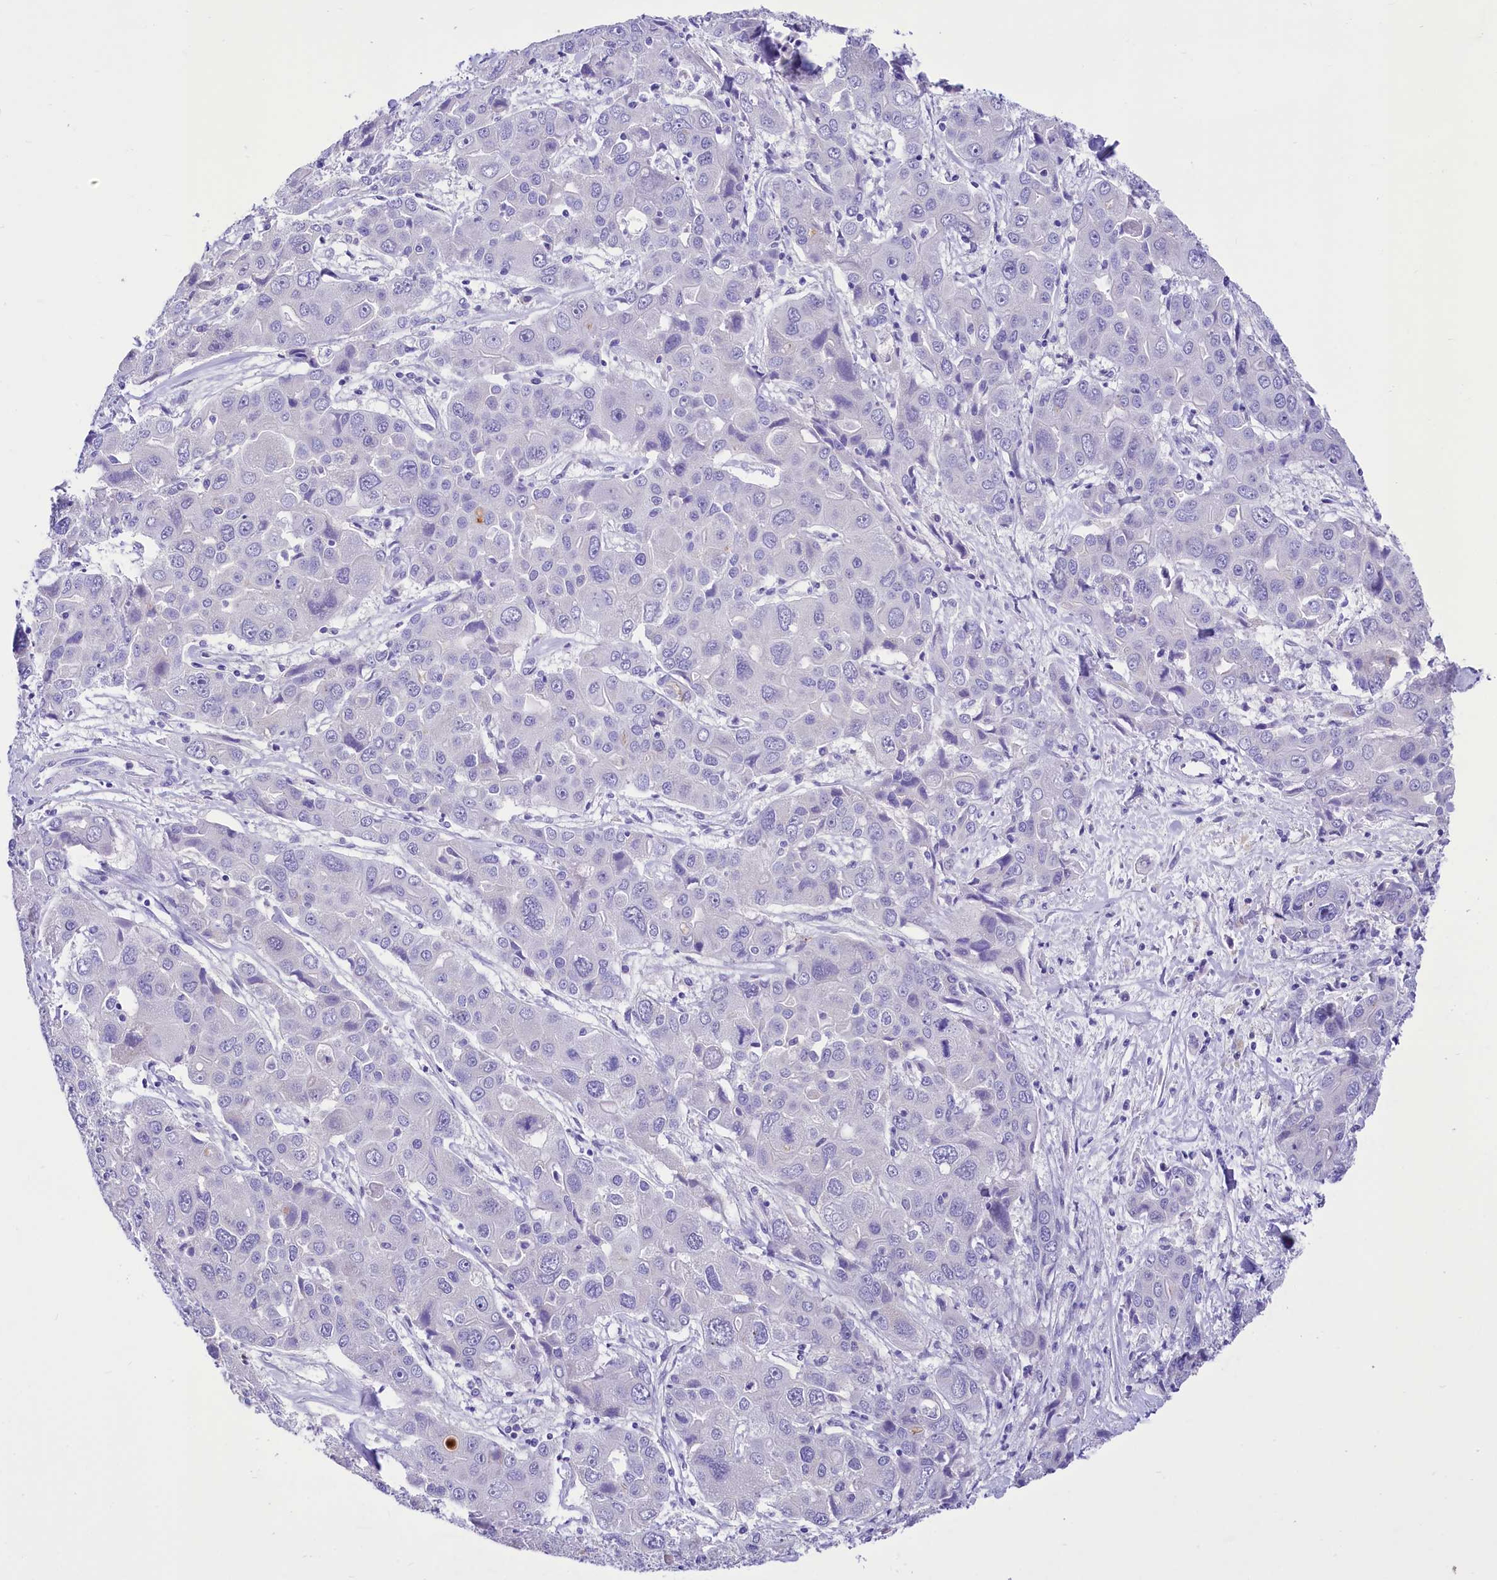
{"staining": {"intensity": "negative", "quantity": "none", "location": "none"}, "tissue": "liver cancer", "cell_type": "Tumor cells", "image_type": "cancer", "snomed": [{"axis": "morphology", "description": "Cholangiocarcinoma"}, {"axis": "topography", "description": "Liver"}], "caption": "Tumor cells are negative for protein expression in human cholangiocarcinoma (liver).", "gene": "TTC36", "patient": {"sex": "male", "age": 67}}